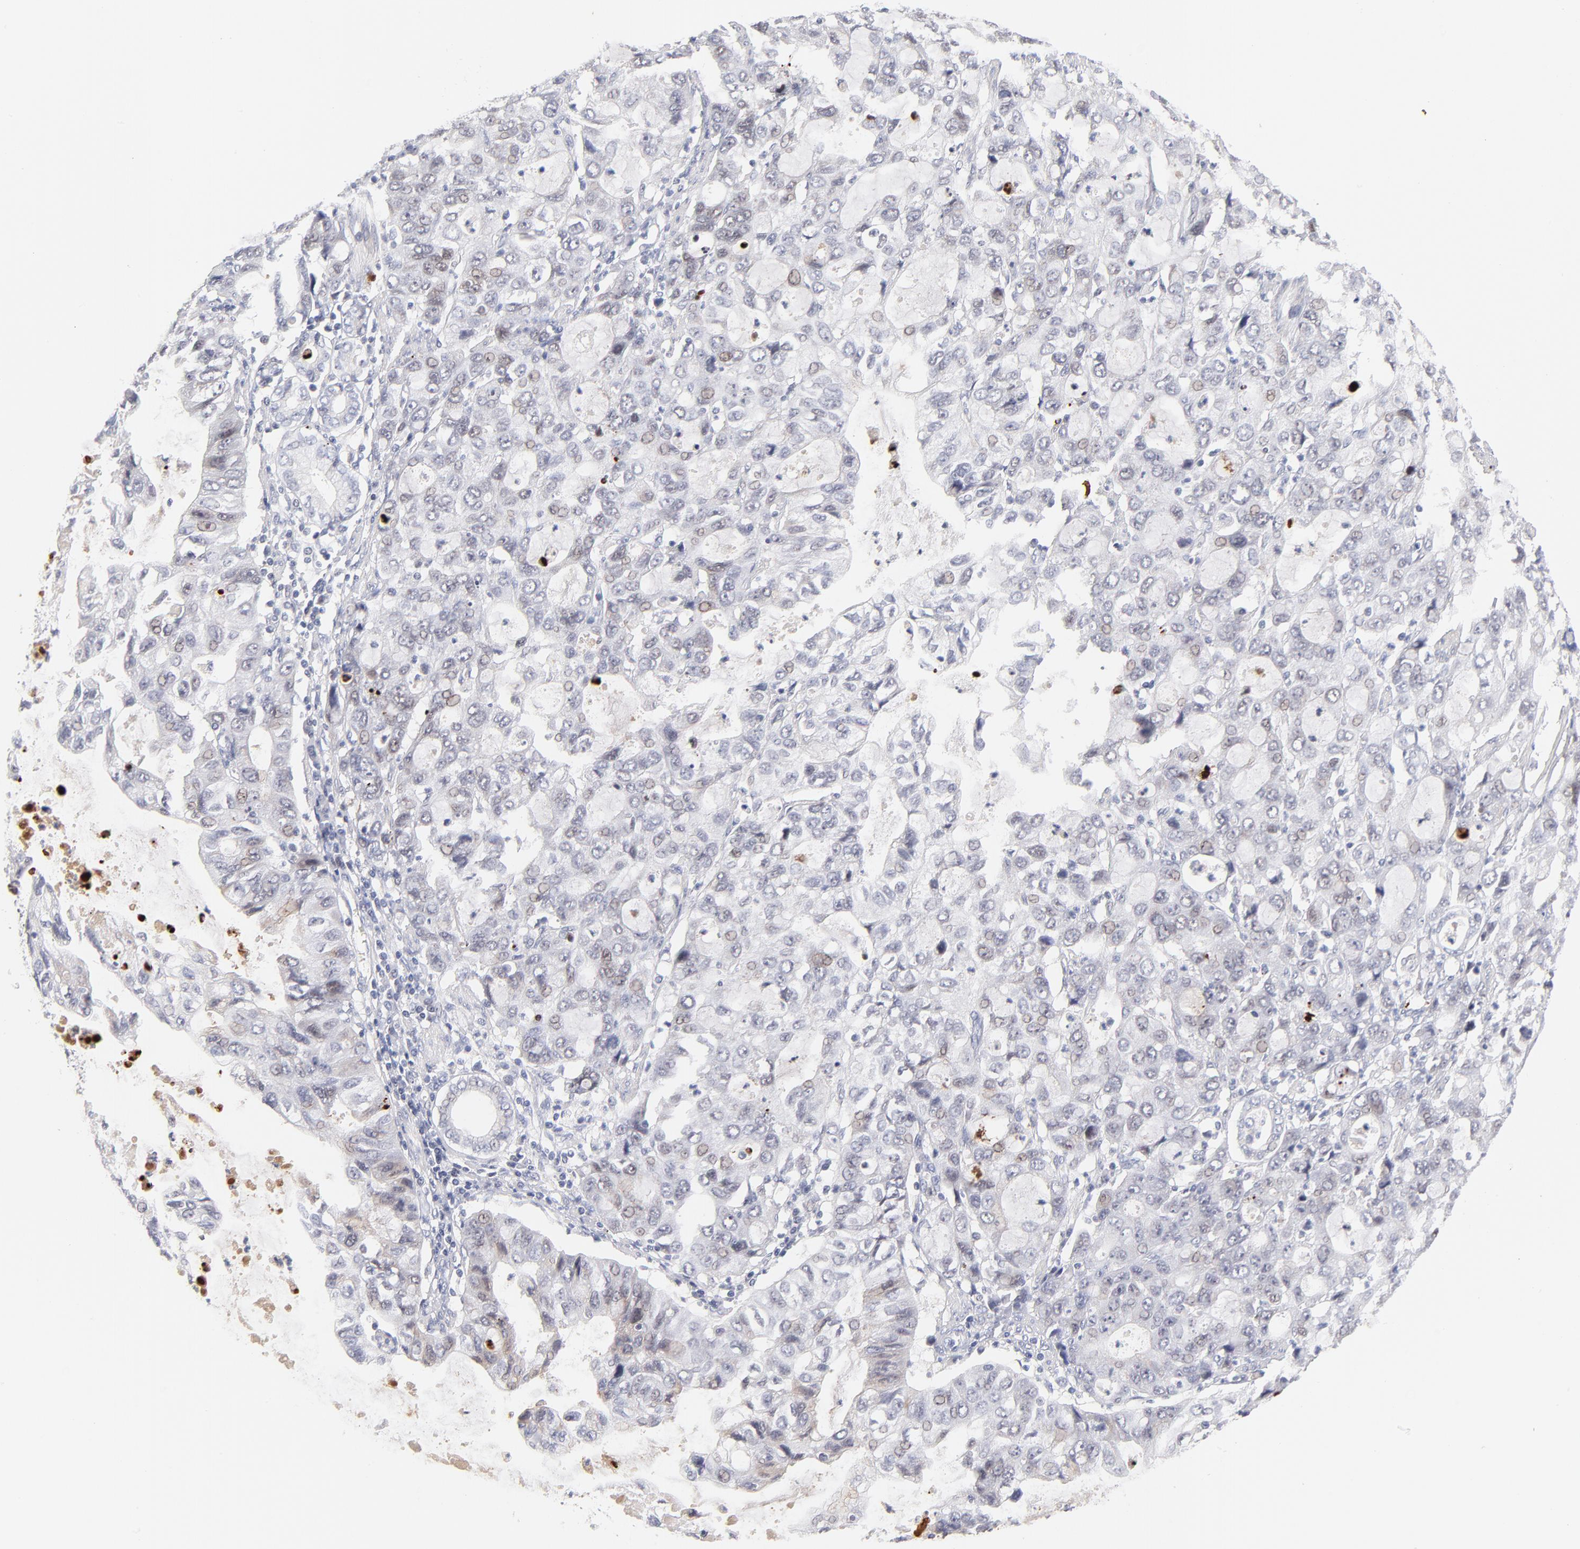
{"staining": {"intensity": "weak", "quantity": "<25%", "location": "cytoplasmic/membranous,nuclear"}, "tissue": "stomach cancer", "cell_type": "Tumor cells", "image_type": "cancer", "snomed": [{"axis": "morphology", "description": "Adenocarcinoma, NOS"}, {"axis": "topography", "description": "Stomach, upper"}], "caption": "Immunohistochemistry of human stomach cancer (adenocarcinoma) exhibits no expression in tumor cells.", "gene": "PARP1", "patient": {"sex": "female", "age": 52}}